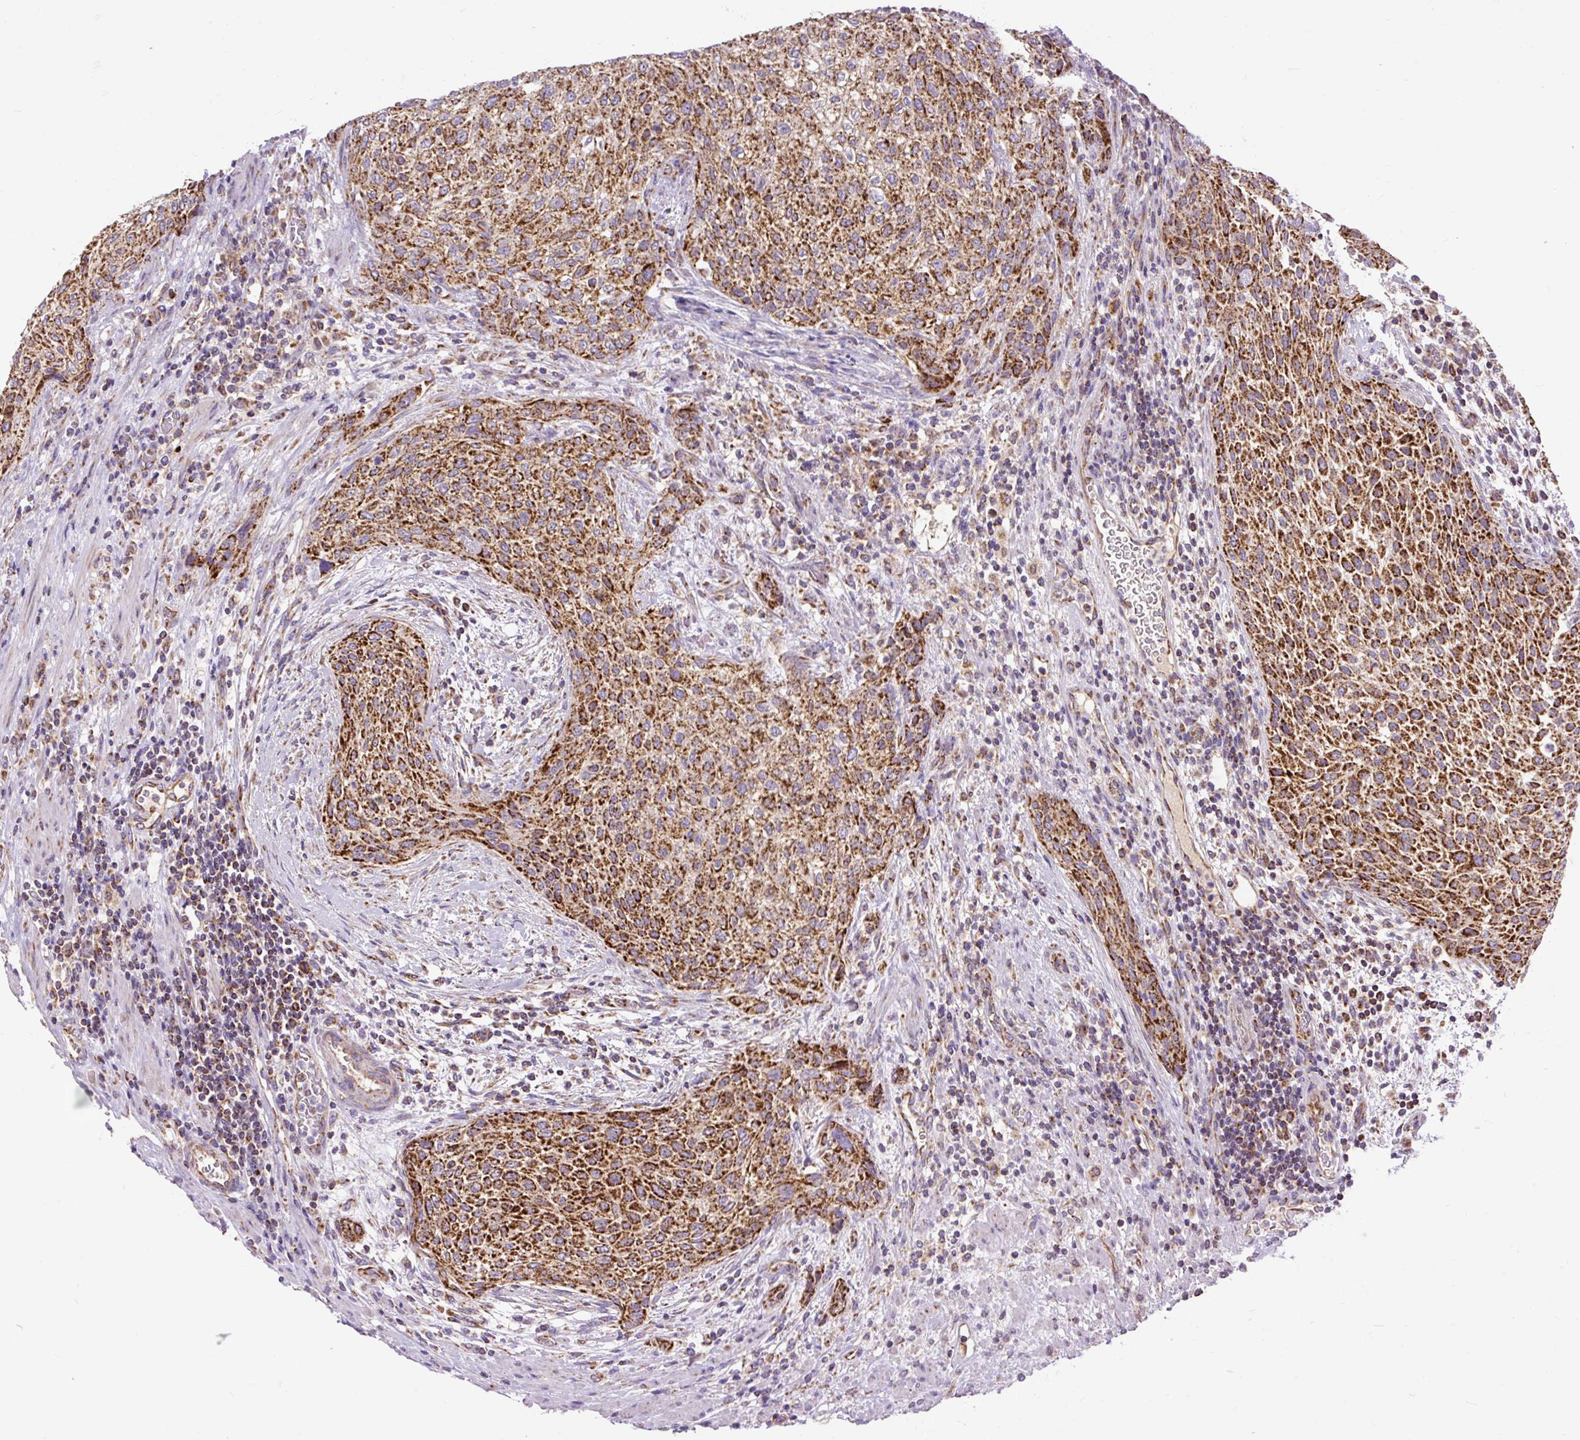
{"staining": {"intensity": "strong", "quantity": ">75%", "location": "cytoplasmic/membranous"}, "tissue": "urothelial cancer", "cell_type": "Tumor cells", "image_type": "cancer", "snomed": [{"axis": "morphology", "description": "Urothelial carcinoma, High grade"}, {"axis": "topography", "description": "Urinary bladder"}], "caption": "Protein staining of urothelial cancer tissue demonstrates strong cytoplasmic/membranous staining in approximately >75% of tumor cells.", "gene": "TOMM40", "patient": {"sex": "male", "age": 35}}